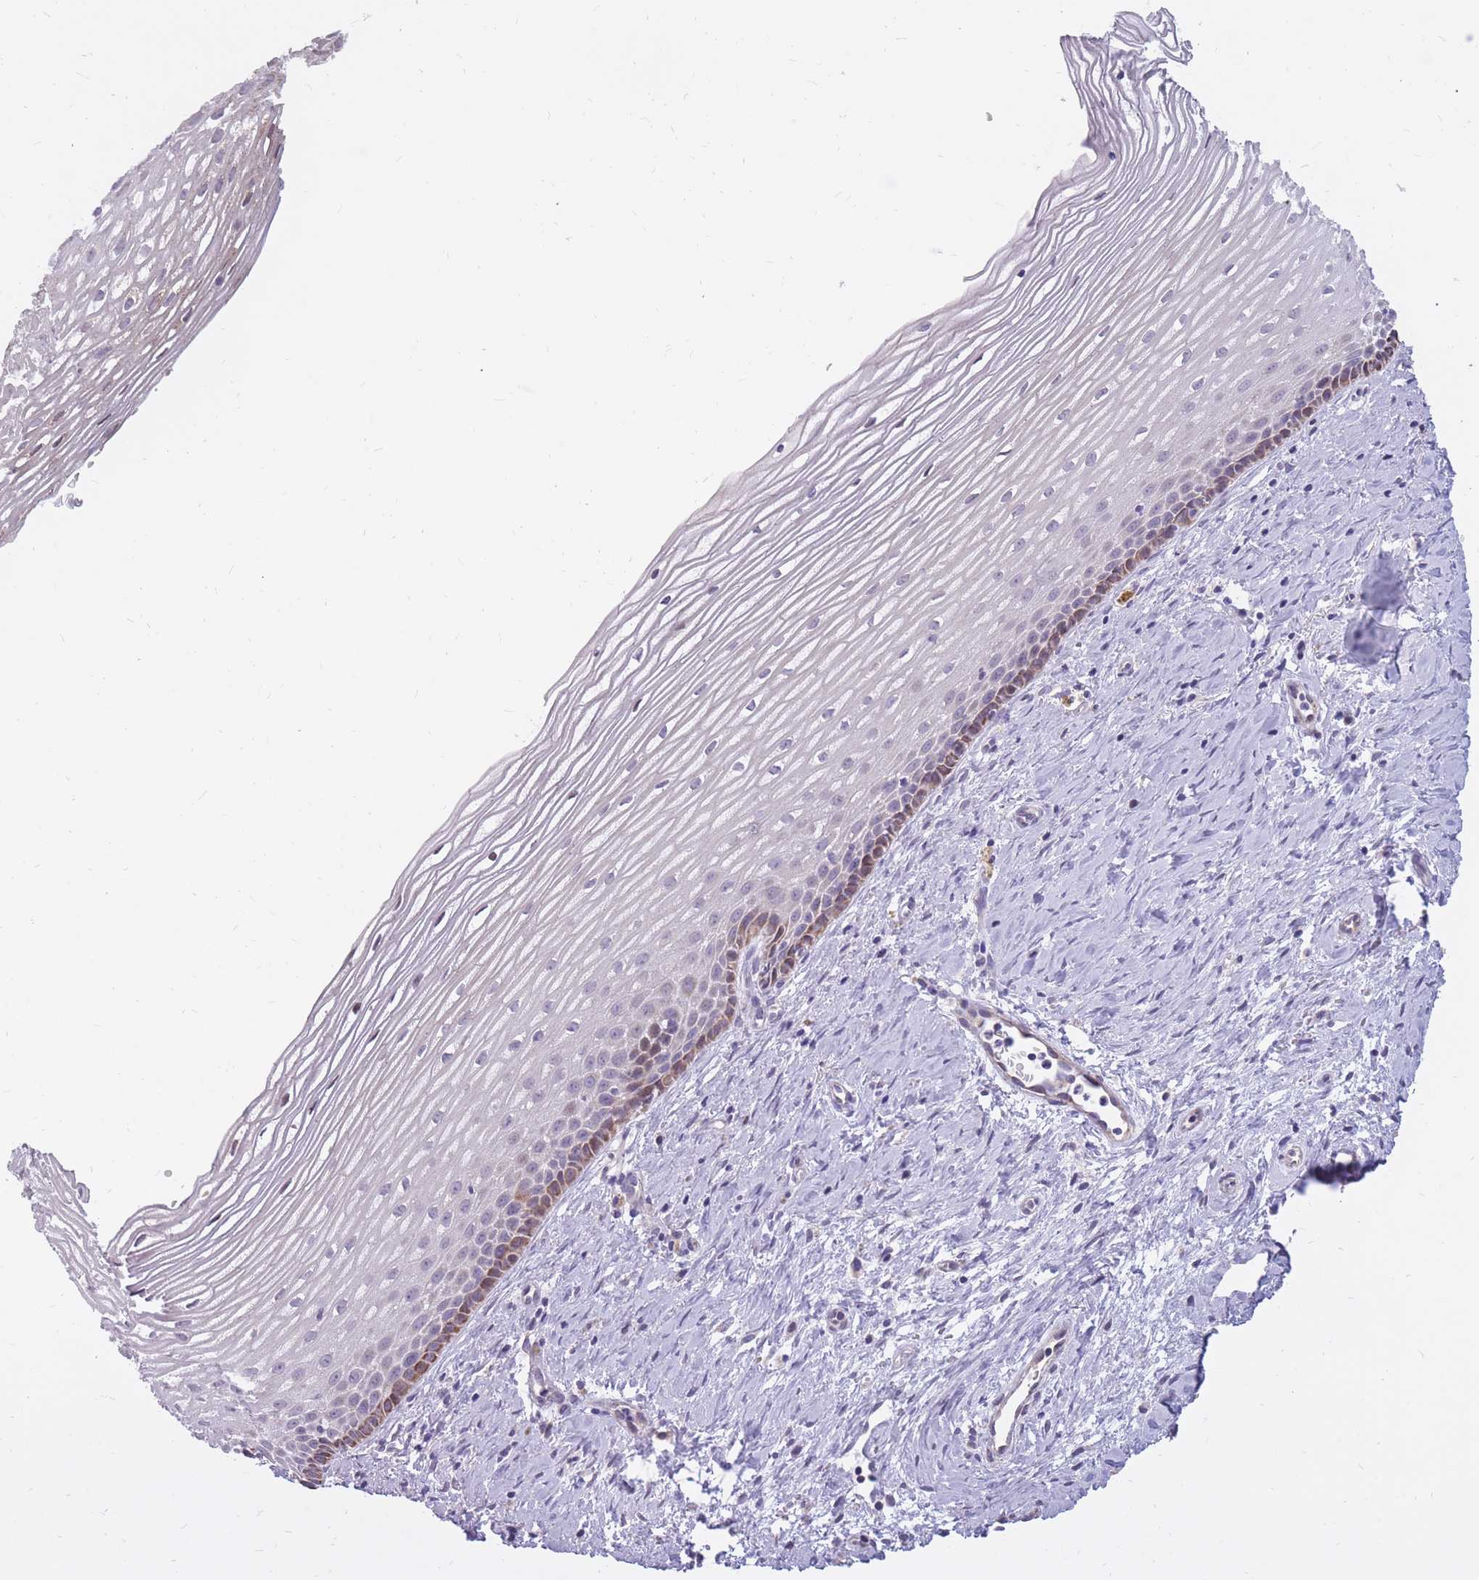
{"staining": {"intensity": "weak", "quantity": "25%-75%", "location": "cytoplasmic/membranous"}, "tissue": "cervix", "cell_type": "Glandular cells", "image_type": "normal", "snomed": [{"axis": "morphology", "description": "Normal tissue, NOS"}, {"axis": "topography", "description": "Cervix"}], "caption": "Protein staining shows weak cytoplasmic/membranous expression in approximately 25%-75% of glandular cells in unremarkable cervix. The staining was performed using DAB to visualize the protein expression in brown, while the nuclei were stained in blue with hematoxylin (Magnification: 20x).", "gene": "RNF170", "patient": {"sex": "female", "age": 47}}